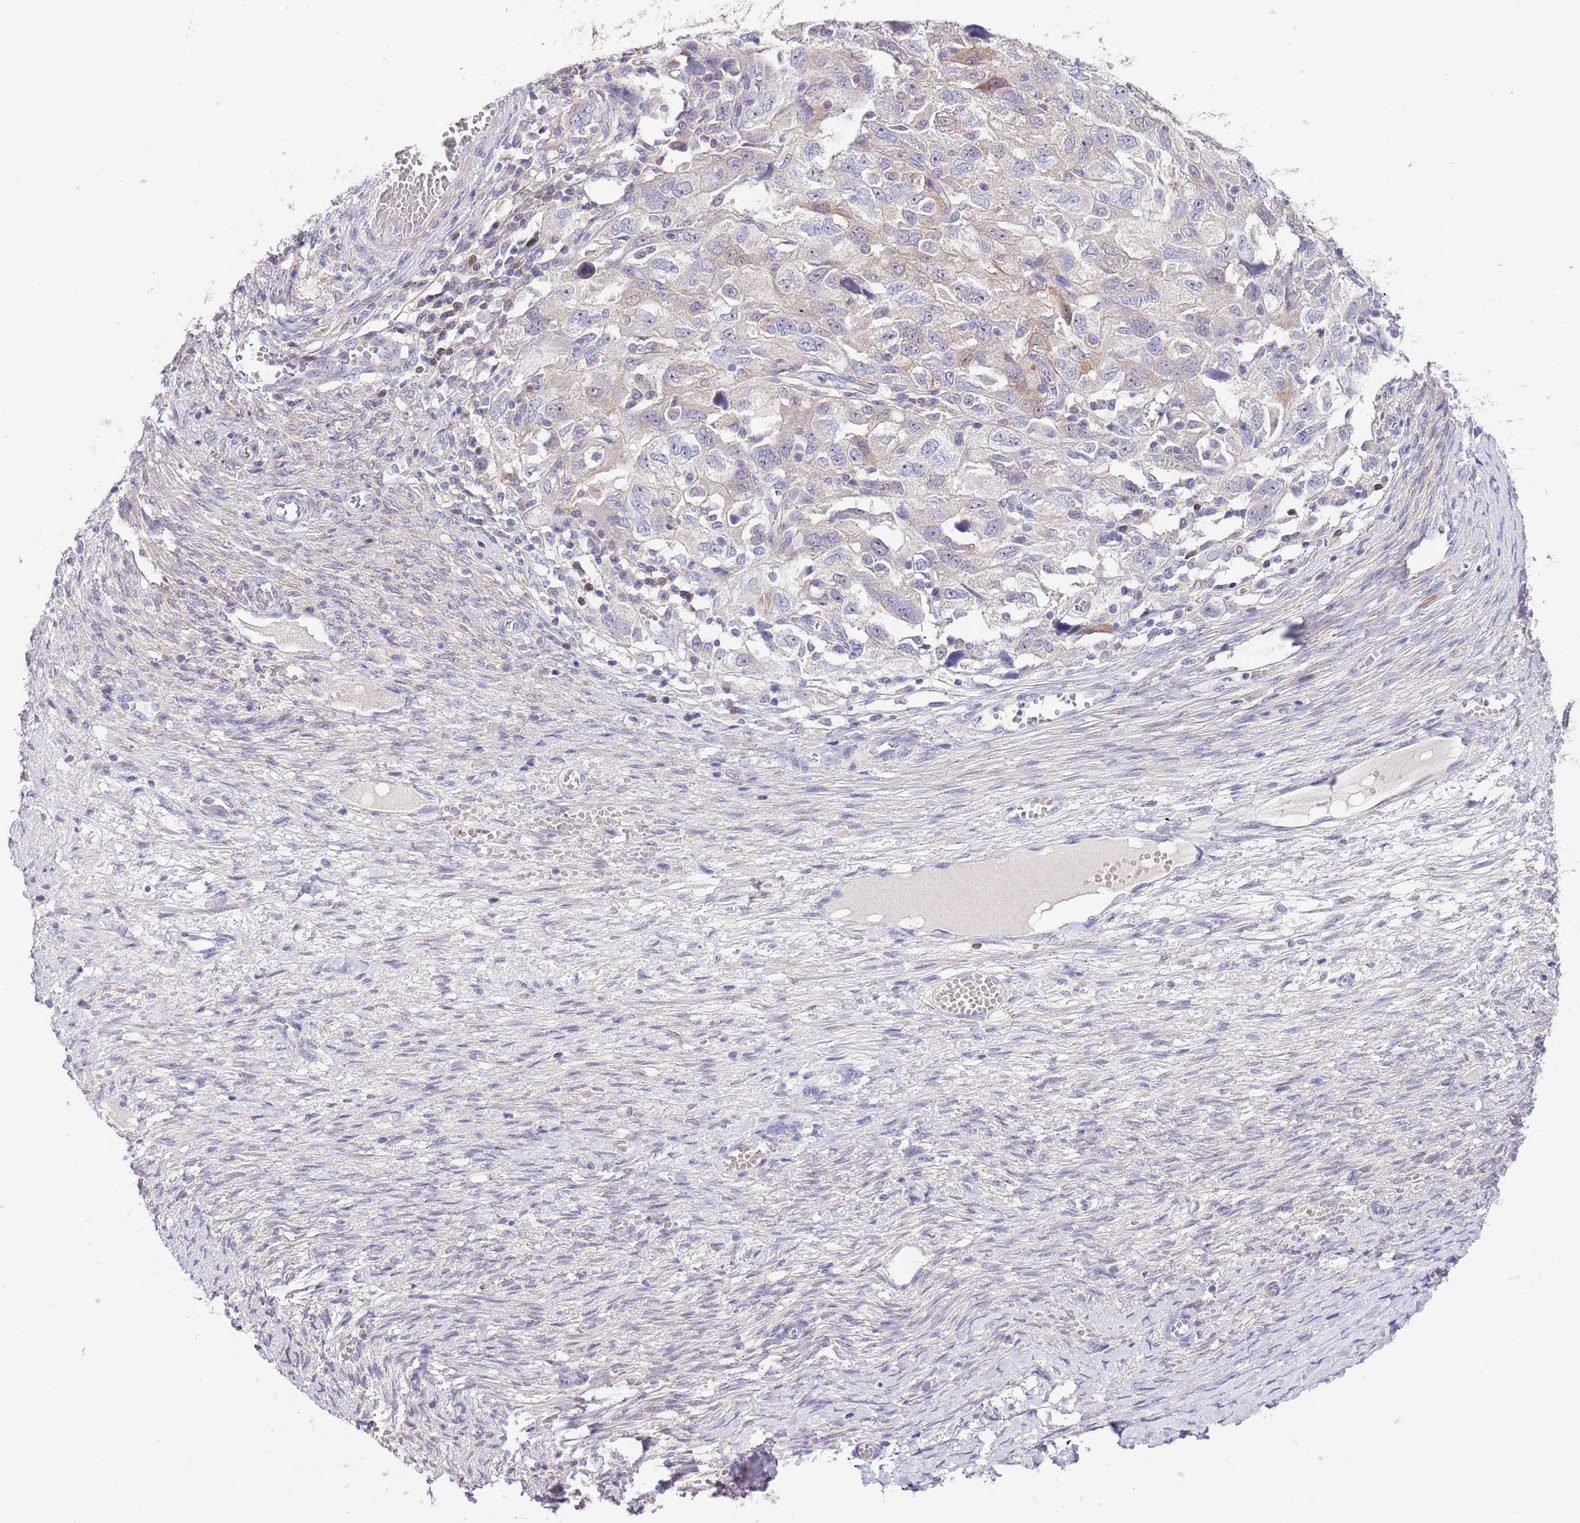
{"staining": {"intensity": "weak", "quantity": "<25%", "location": "cytoplasmic/membranous"}, "tissue": "ovarian cancer", "cell_type": "Tumor cells", "image_type": "cancer", "snomed": [{"axis": "morphology", "description": "Carcinoma, NOS"}, {"axis": "morphology", "description": "Cystadenocarcinoma, serous, NOS"}, {"axis": "topography", "description": "Ovary"}], "caption": "This is an immunohistochemistry histopathology image of serous cystadenocarcinoma (ovarian). There is no expression in tumor cells.", "gene": "PRR32", "patient": {"sex": "female", "age": 69}}